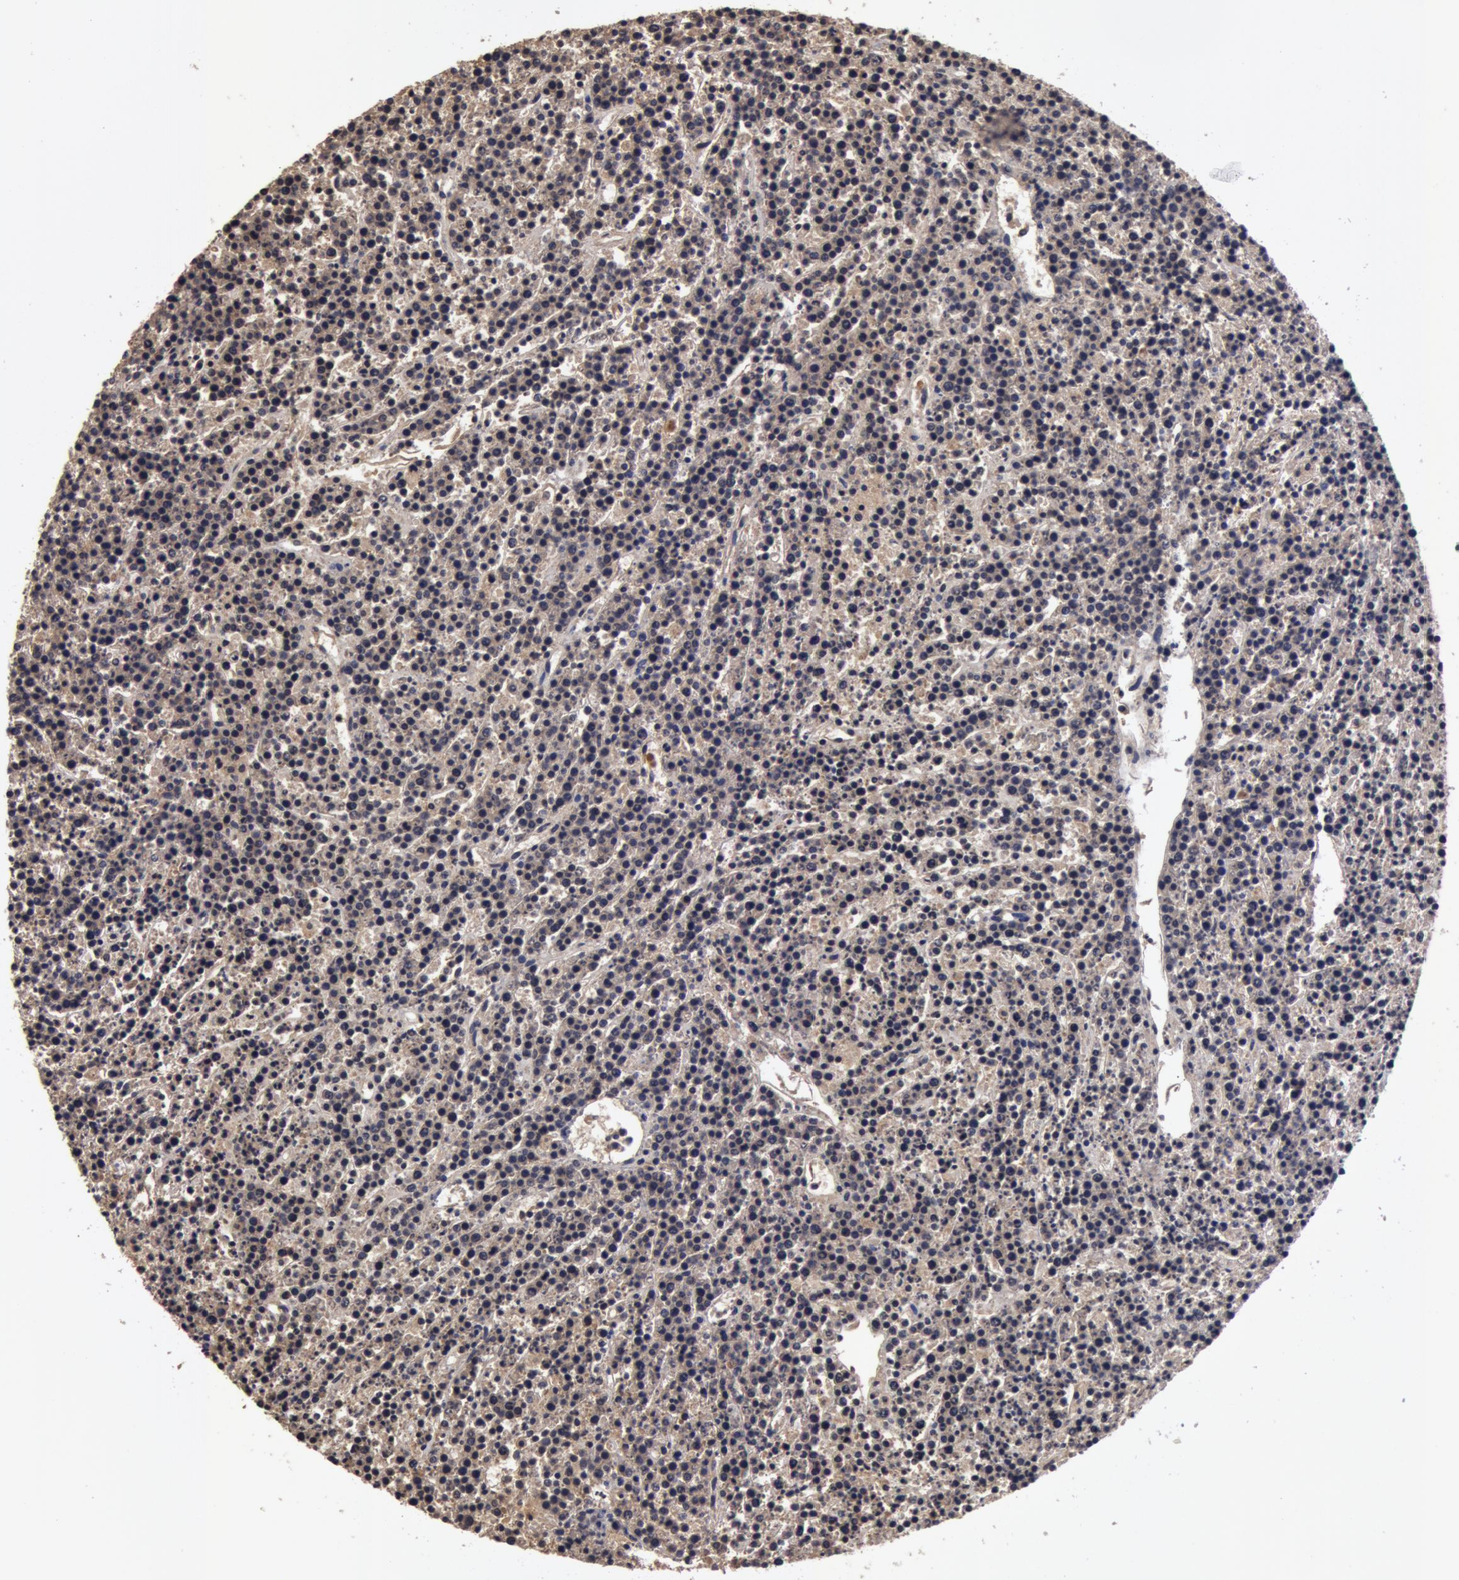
{"staining": {"intensity": "negative", "quantity": "none", "location": "none"}, "tissue": "lymphoma", "cell_type": "Tumor cells", "image_type": "cancer", "snomed": [{"axis": "morphology", "description": "Malignant lymphoma, non-Hodgkin's type, High grade"}, {"axis": "topography", "description": "Ovary"}], "caption": "High power microscopy micrograph of an immunohistochemistry image of lymphoma, revealing no significant positivity in tumor cells.", "gene": "BCHE", "patient": {"sex": "female", "age": 56}}